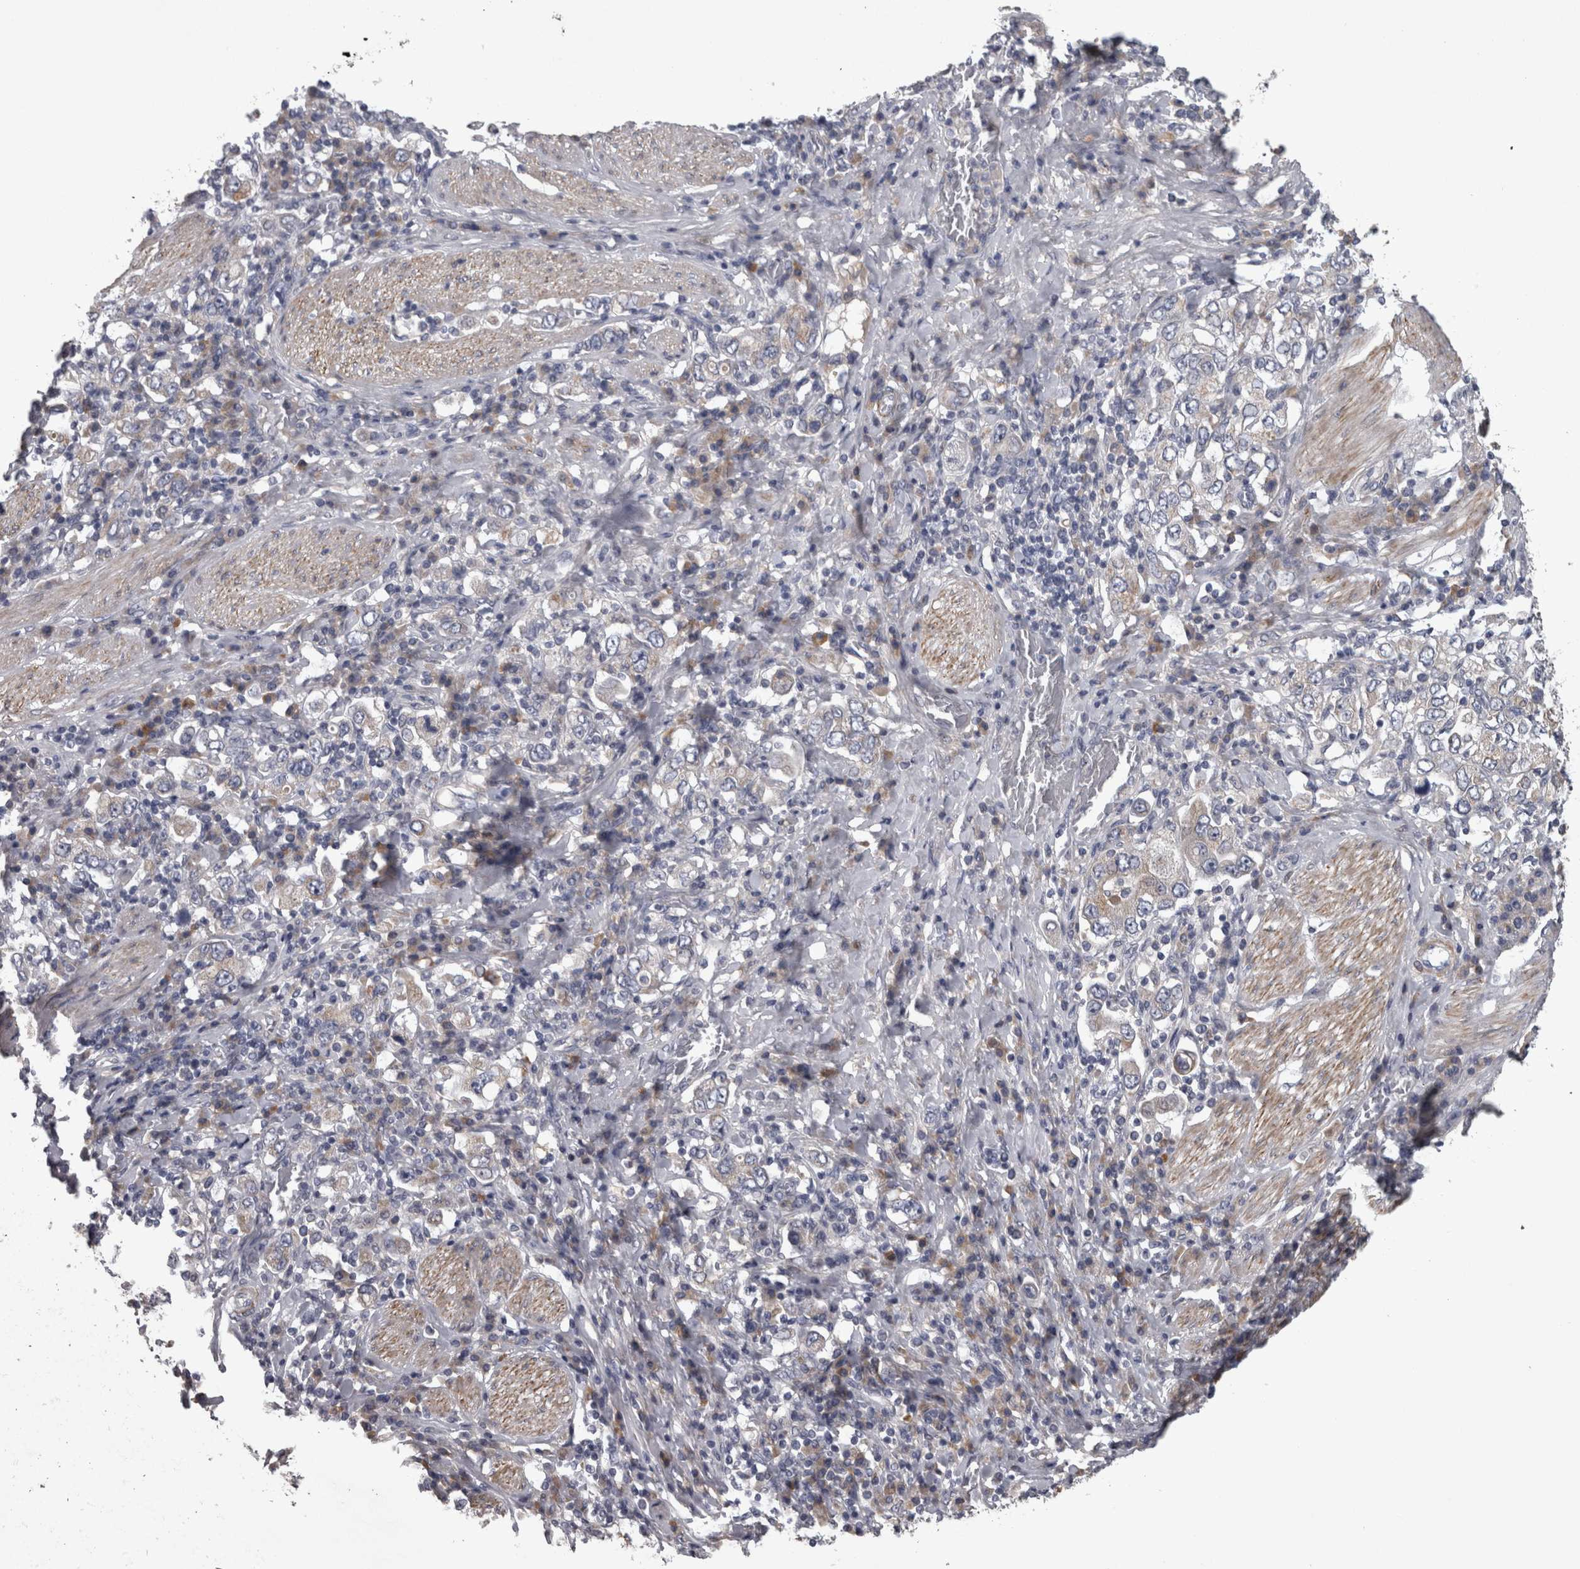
{"staining": {"intensity": "weak", "quantity": "<25%", "location": "cytoplasmic/membranous"}, "tissue": "stomach cancer", "cell_type": "Tumor cells", "image_type": "cancer", "snomed": [{"axis": "morphology", "description": "Adenocarcinoma, NOS"}, {"axis": "topography", "description": "Stomach, upper"}], "caption": "Immunohistochemical staining of human stomach cancer displays no significant expression in tumor cells.", "gene": "DBT", "patient": {"sex": "male", "age": 62}}